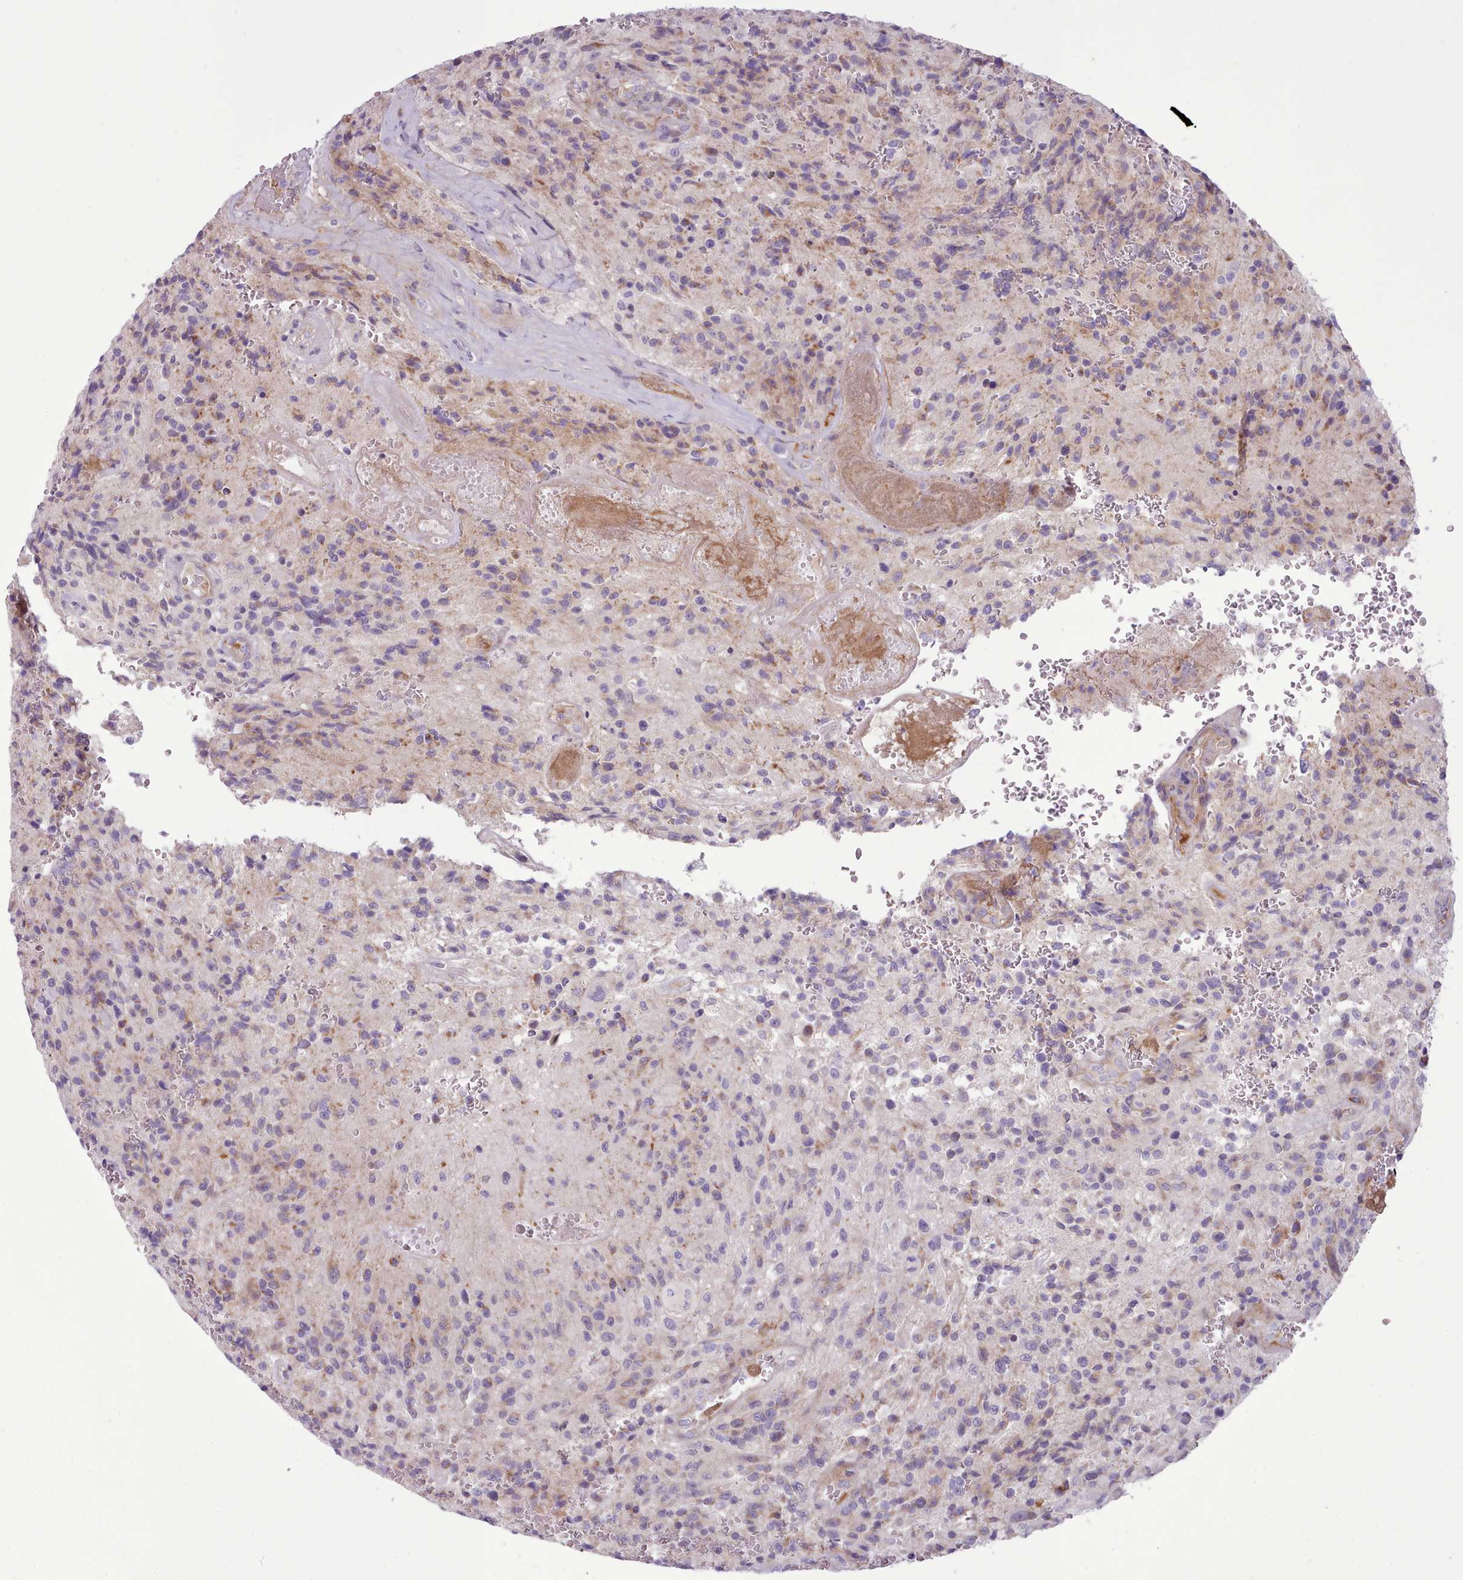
{"staining": {"intensity": "negative", "quantity": "none", "location": "none"}, "tissue": "glioma", "cell_type": "Tumor cells", "image_type": "cancer", "snomed": [{"axis": "morphology", "description": "Normal tissue, NOS"}, {"axis": "morphology", "description": "Glioma, malignant, High grade"}, {"axis": "topography", "description": "Cerebral cortex"}], "caption": "Photomicrograph shows no protein expression in tumor cells of malignant glioma (high-grade) tissue.", "gene": "TENT4B", "patient": {"sex": "male", "age": 56}}